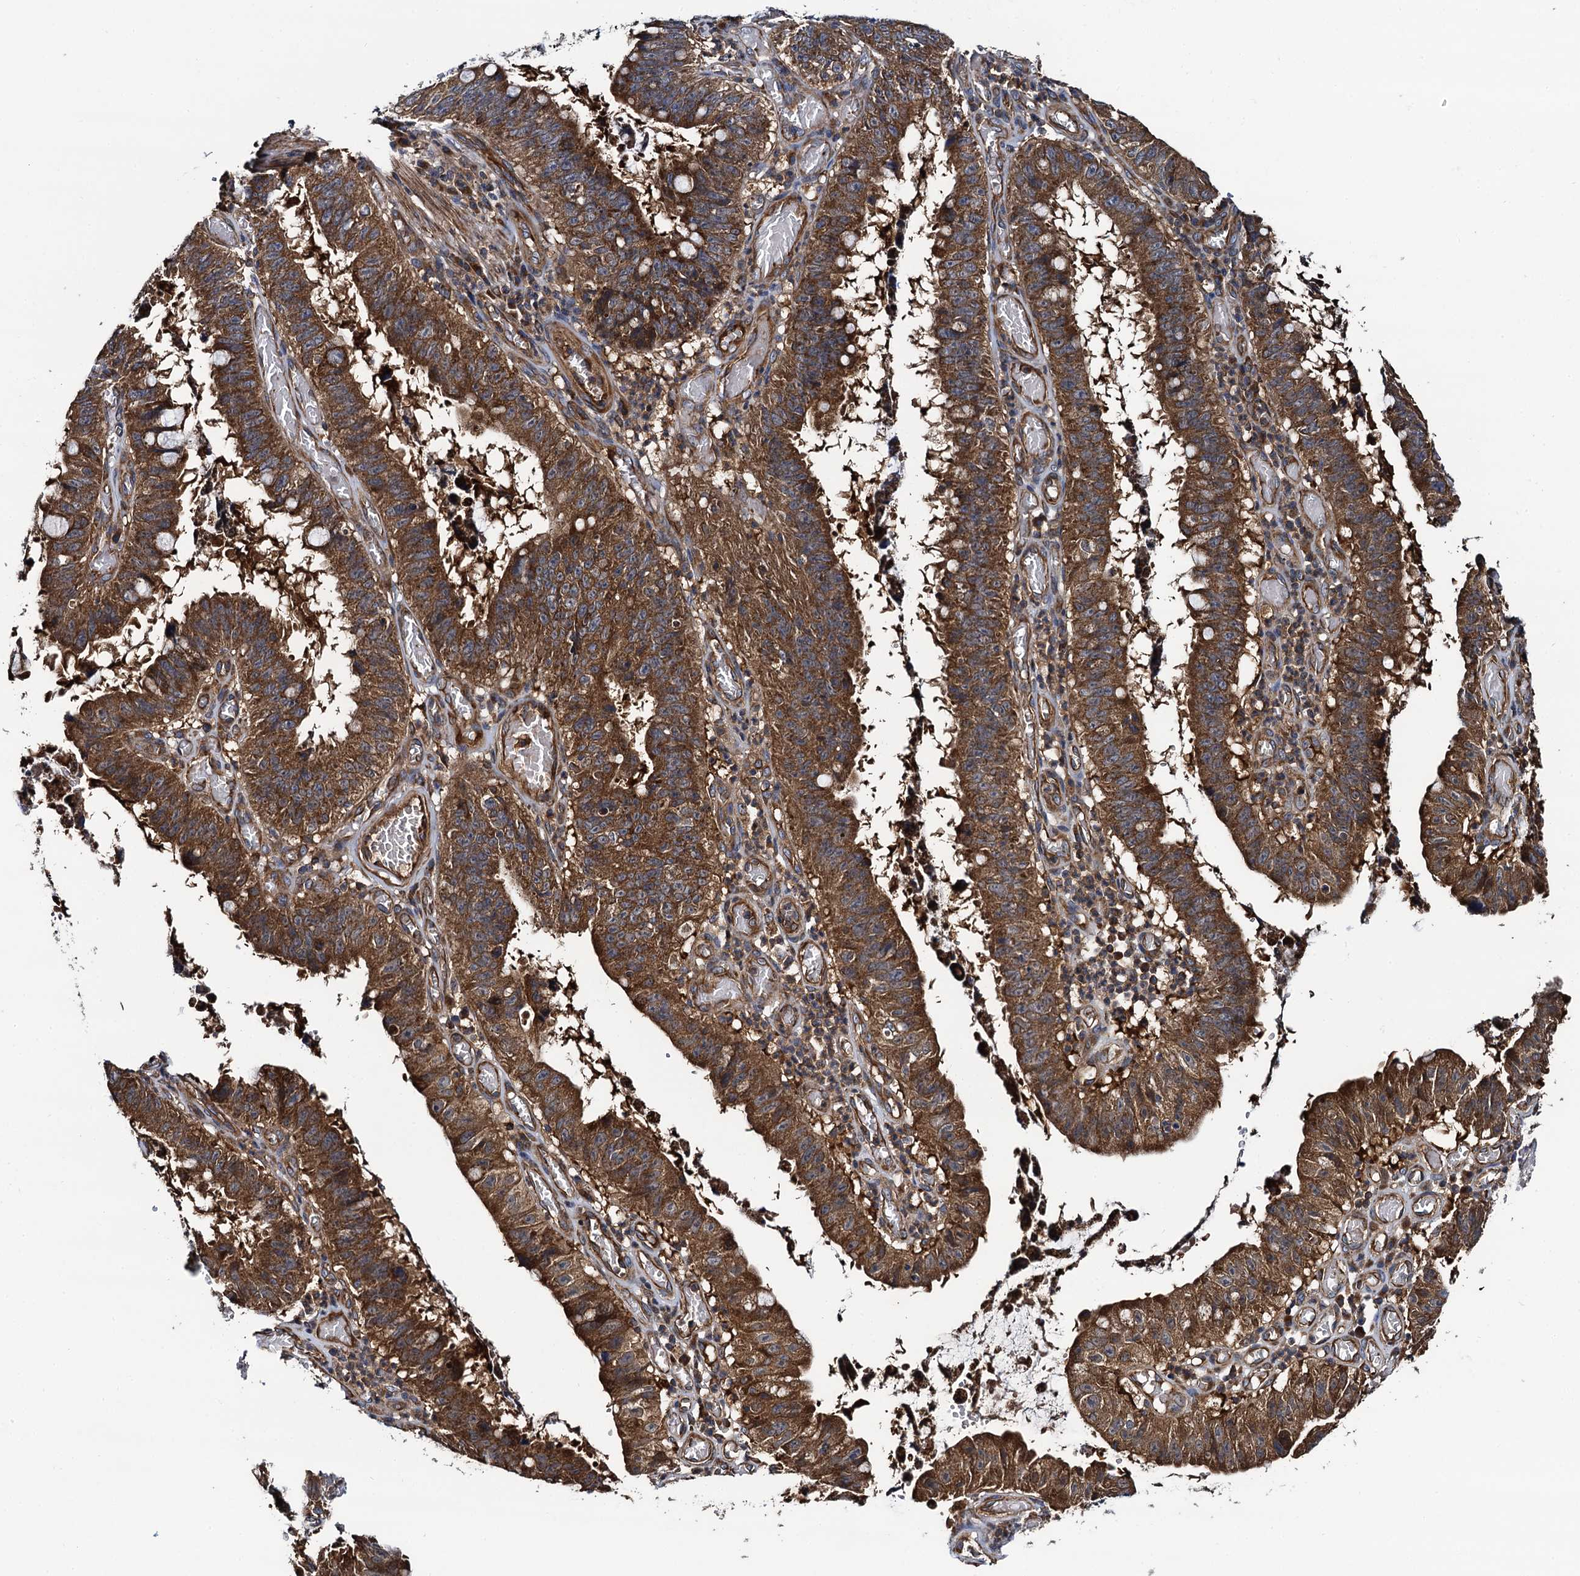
{"staining": {"intensity": "strong", "quantity": ">75%", "location": "cytoplasmic/membranous"}, "tissue": "stomach cancer", "cell_type": "Tumor cells", "image_type": "cancer", "snomed": [{"axis": "morphology", "description": "Adenocarcinoma, NOS"}, {"axis": "topography", "description": "Stomach"}], "caption": "Tumor cells show high levels of strong cytoplasmic/membranous staining in about >75% of cells in stomach cancer (adenocarcinoma). The staining was performed using DAB, with brown indicating positive protein expression. Nuclei are stained blue with hematoxylin.", "gene": "NEK1", "patient": {"sex": "male", "age": 59}}